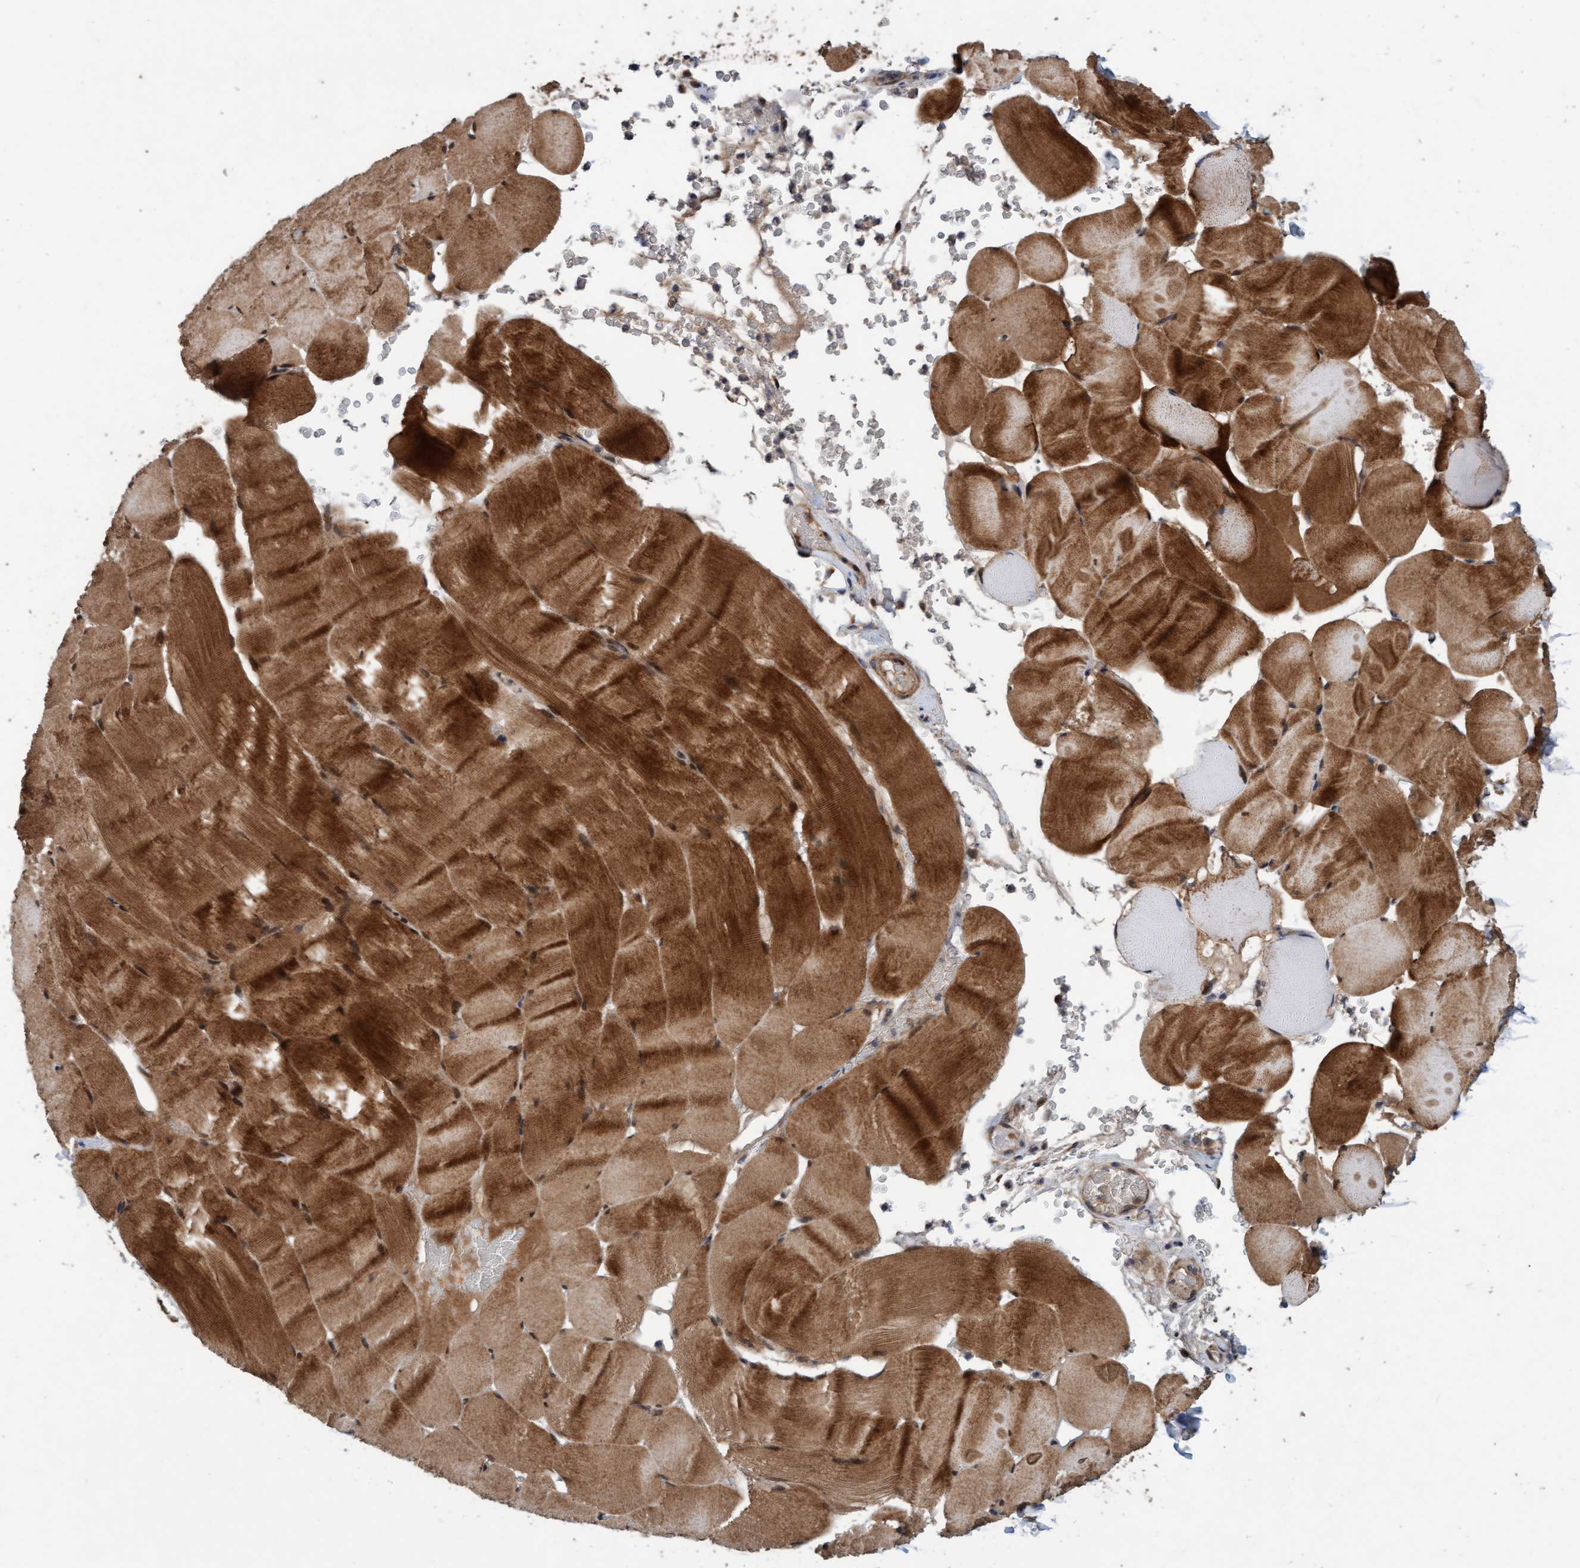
{"staining": {"intensity": "strong", "quantity": ">75%", "location": "cytoplasmic/membranous"}, "tissue": "skeletal muscle", "cell_type": "Myocytes", "image_type": "normal", "snomed": [{"axis": "morphology", "description": "Normal tissue, NOS"}, {"axis": "topography", "description": "Skeletal muscle"}], "caption": "Brown immunohistochemical staining in benign human skeletal muscle exhibits strong cytoplasmic/membranous staining in about >75% of myocytes.", "gene": "MLXIP", "patient": {"sex": "male", "age": 62}}